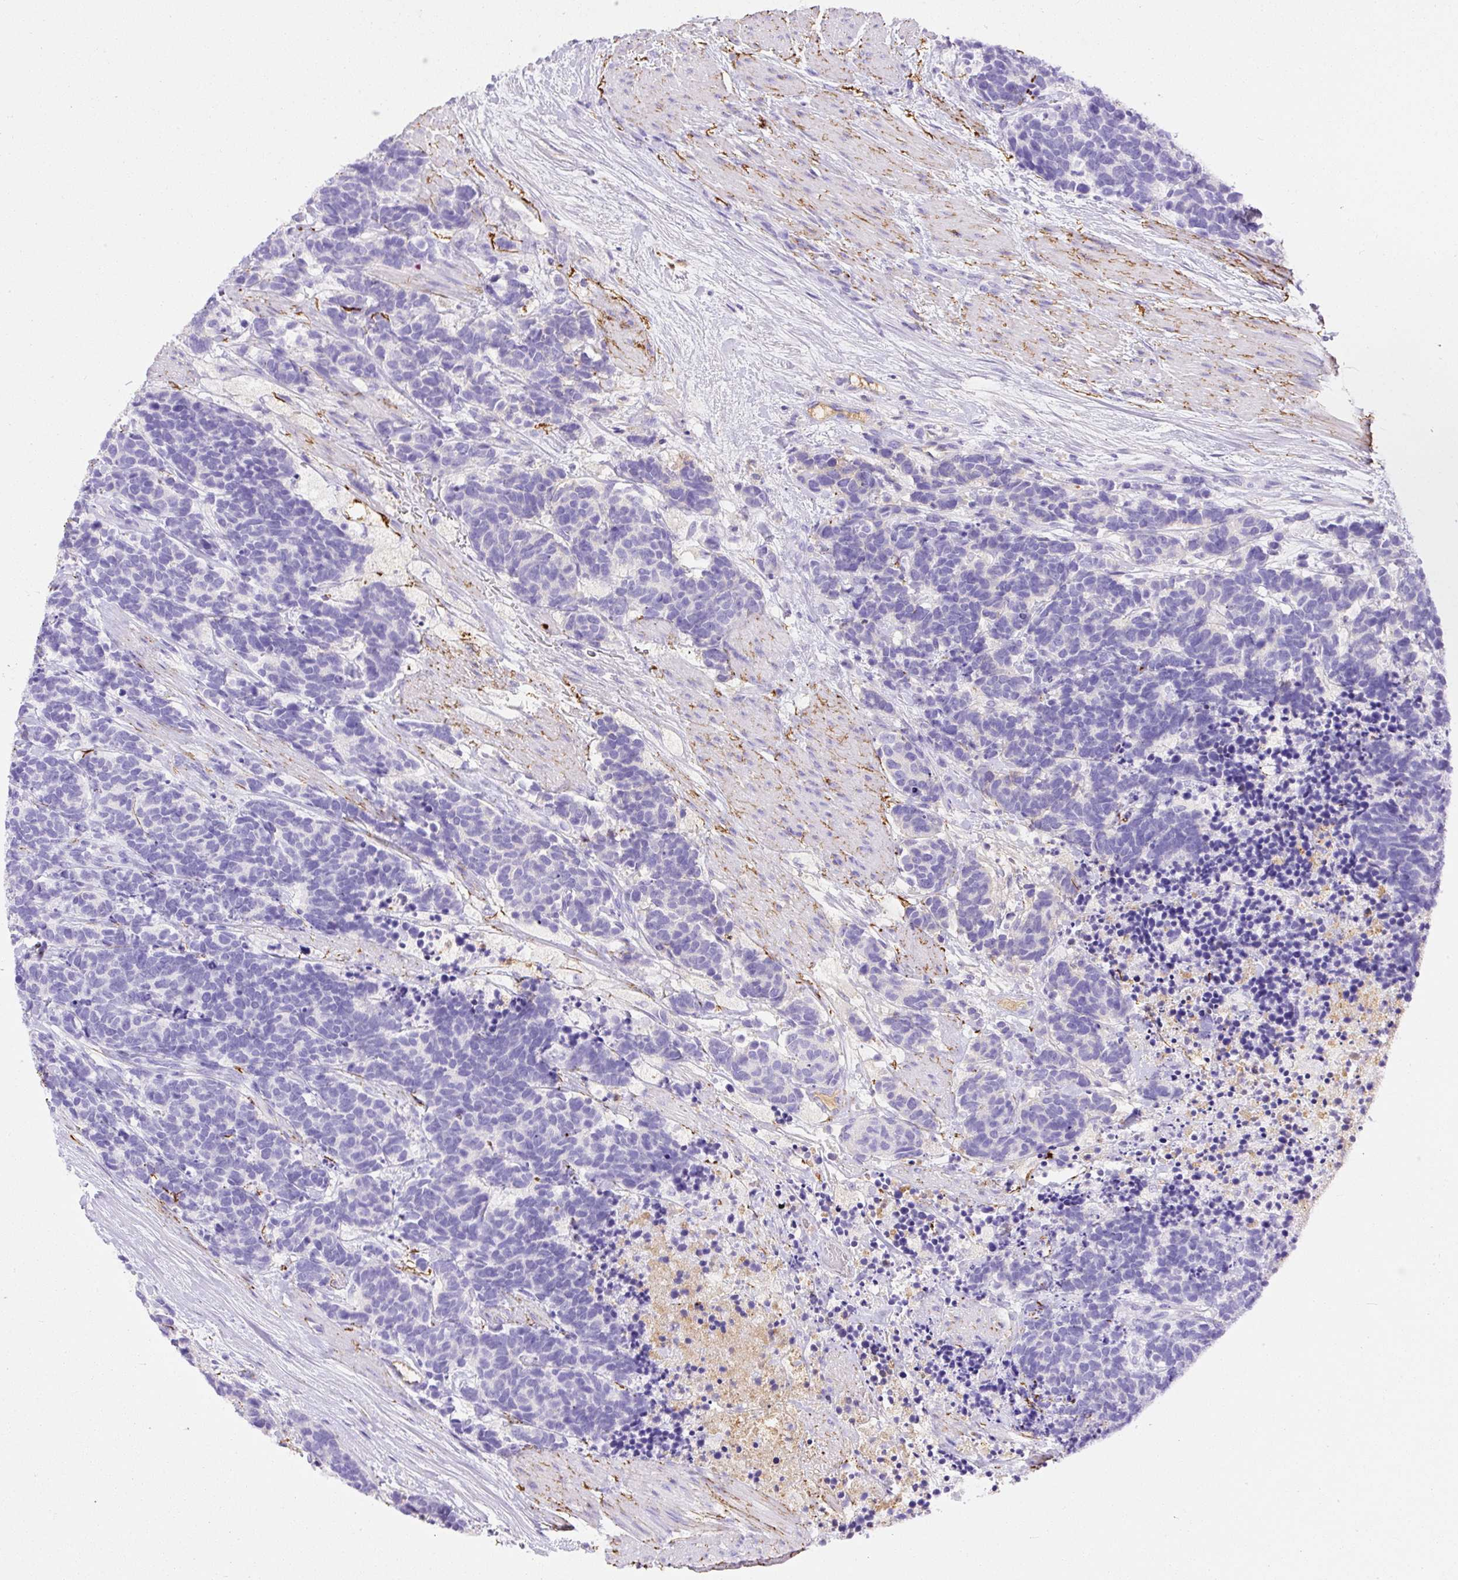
{"staining": {"intensity": "negative", "quantity": "none", "location": "none"}, "tissue": "carcinoid", "cell_type": "Tumor cells", "image_type": "cancer", "snomed": [{"axis": "morphology", "description": "Carcinoma, NOS"}, {"axis": "morphology", "description": "Carcinoid, malignant, NOS"}, {"axis": "topography", "description": "Prostate"}], "caption": "DAB immunohistochemical staining of human carcinoid (malignant) demonstrates no significant staining in tumor cells.", "gene": "APCS", "patient": {"sex": "male", "age": 57}}